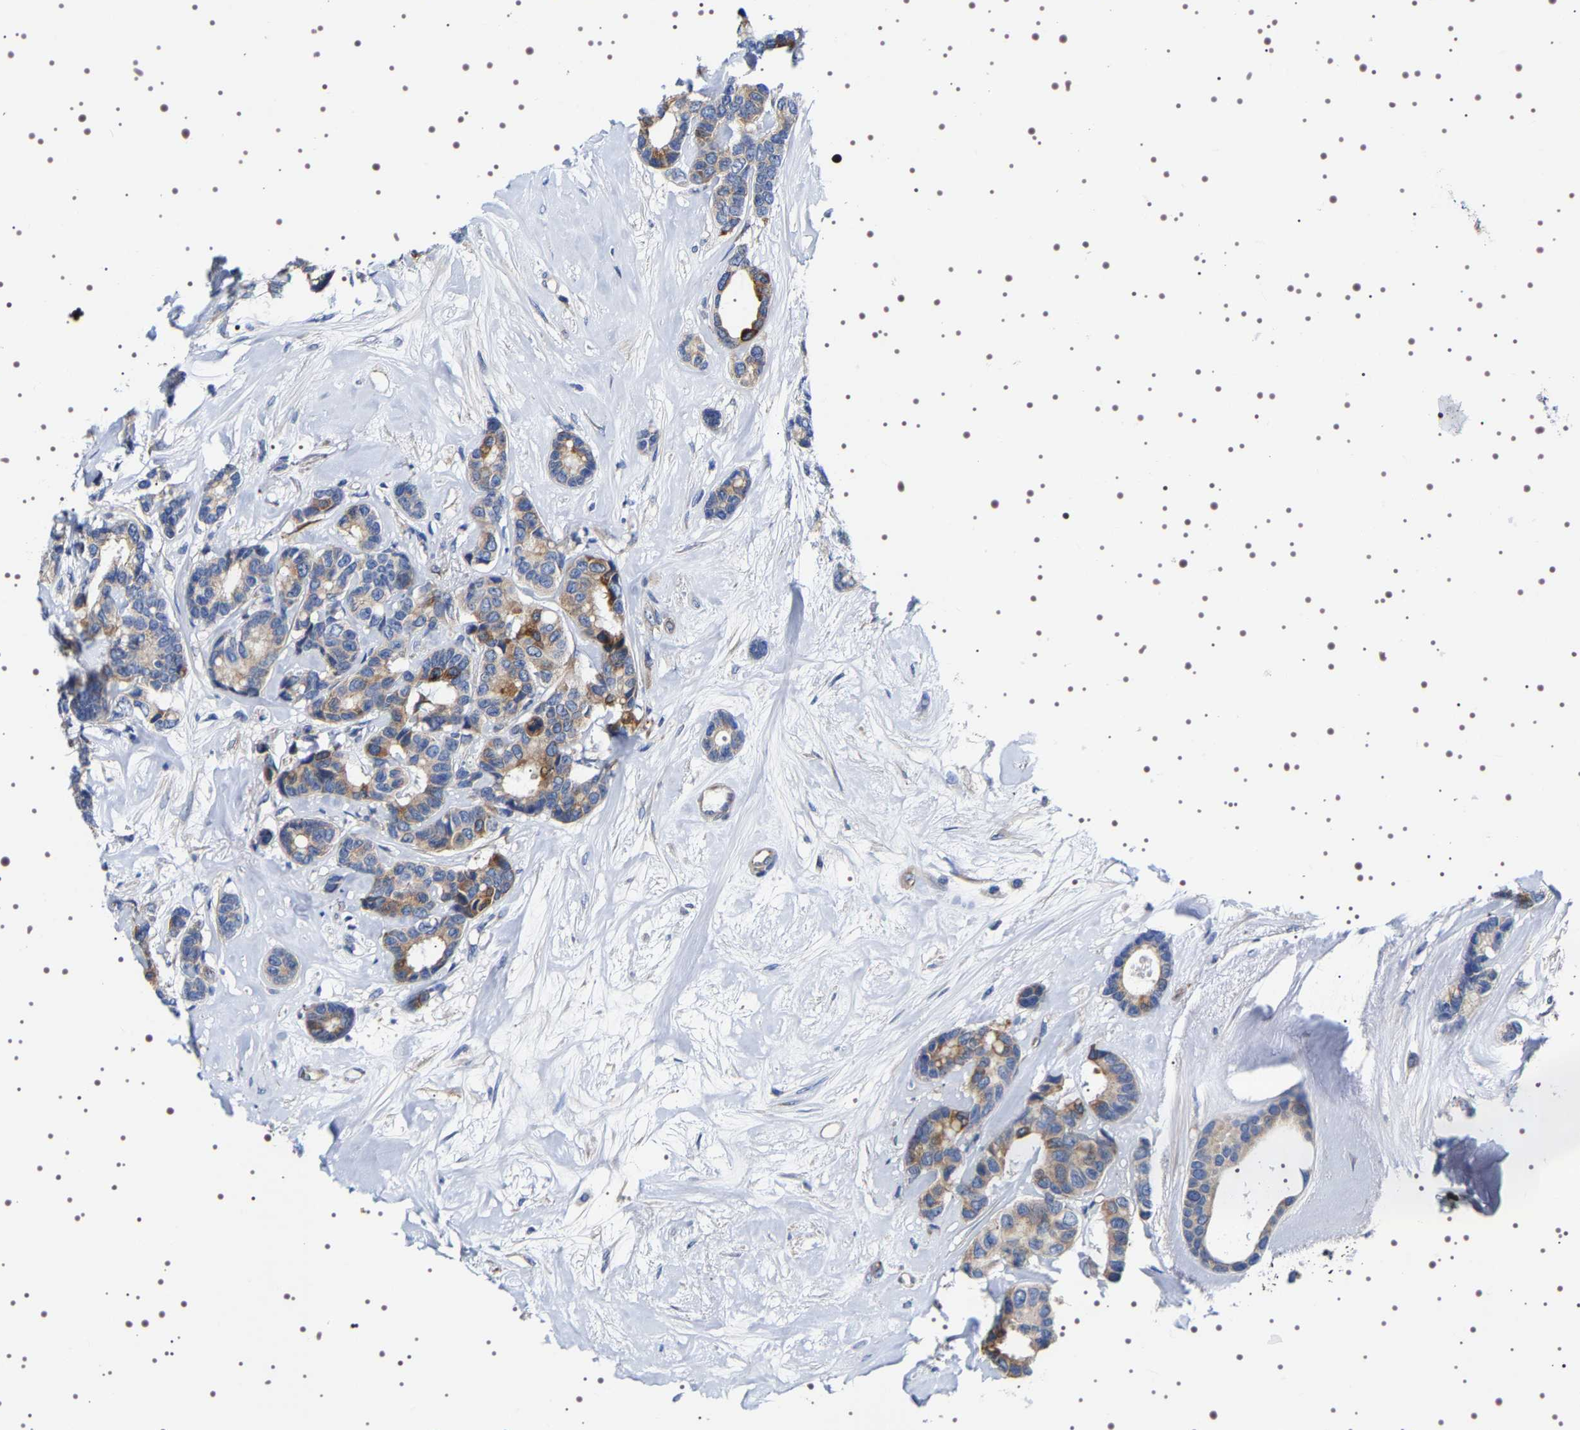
{"staining": {"intensity": "moderate", "quantity": "25%-75%", "location": "cytoplasmic/membranous"}, "tissue": "breast cancer", "cell_type": "Tumor cells", "image_type": "cancer", "snomed": [{"axis": "morphology", "description": "Duct carcinoma"}, {"axis": "topography", "description": "Breast"}], "caption": "Protein expression analysis of breast cancer displays moderate cytoplasmic/membranous expression in about 25%-75% of tumor cells. Nuclei are stained in blue.", "gene": "SQLE", "patient": {"sex": "female", "age": 87}}